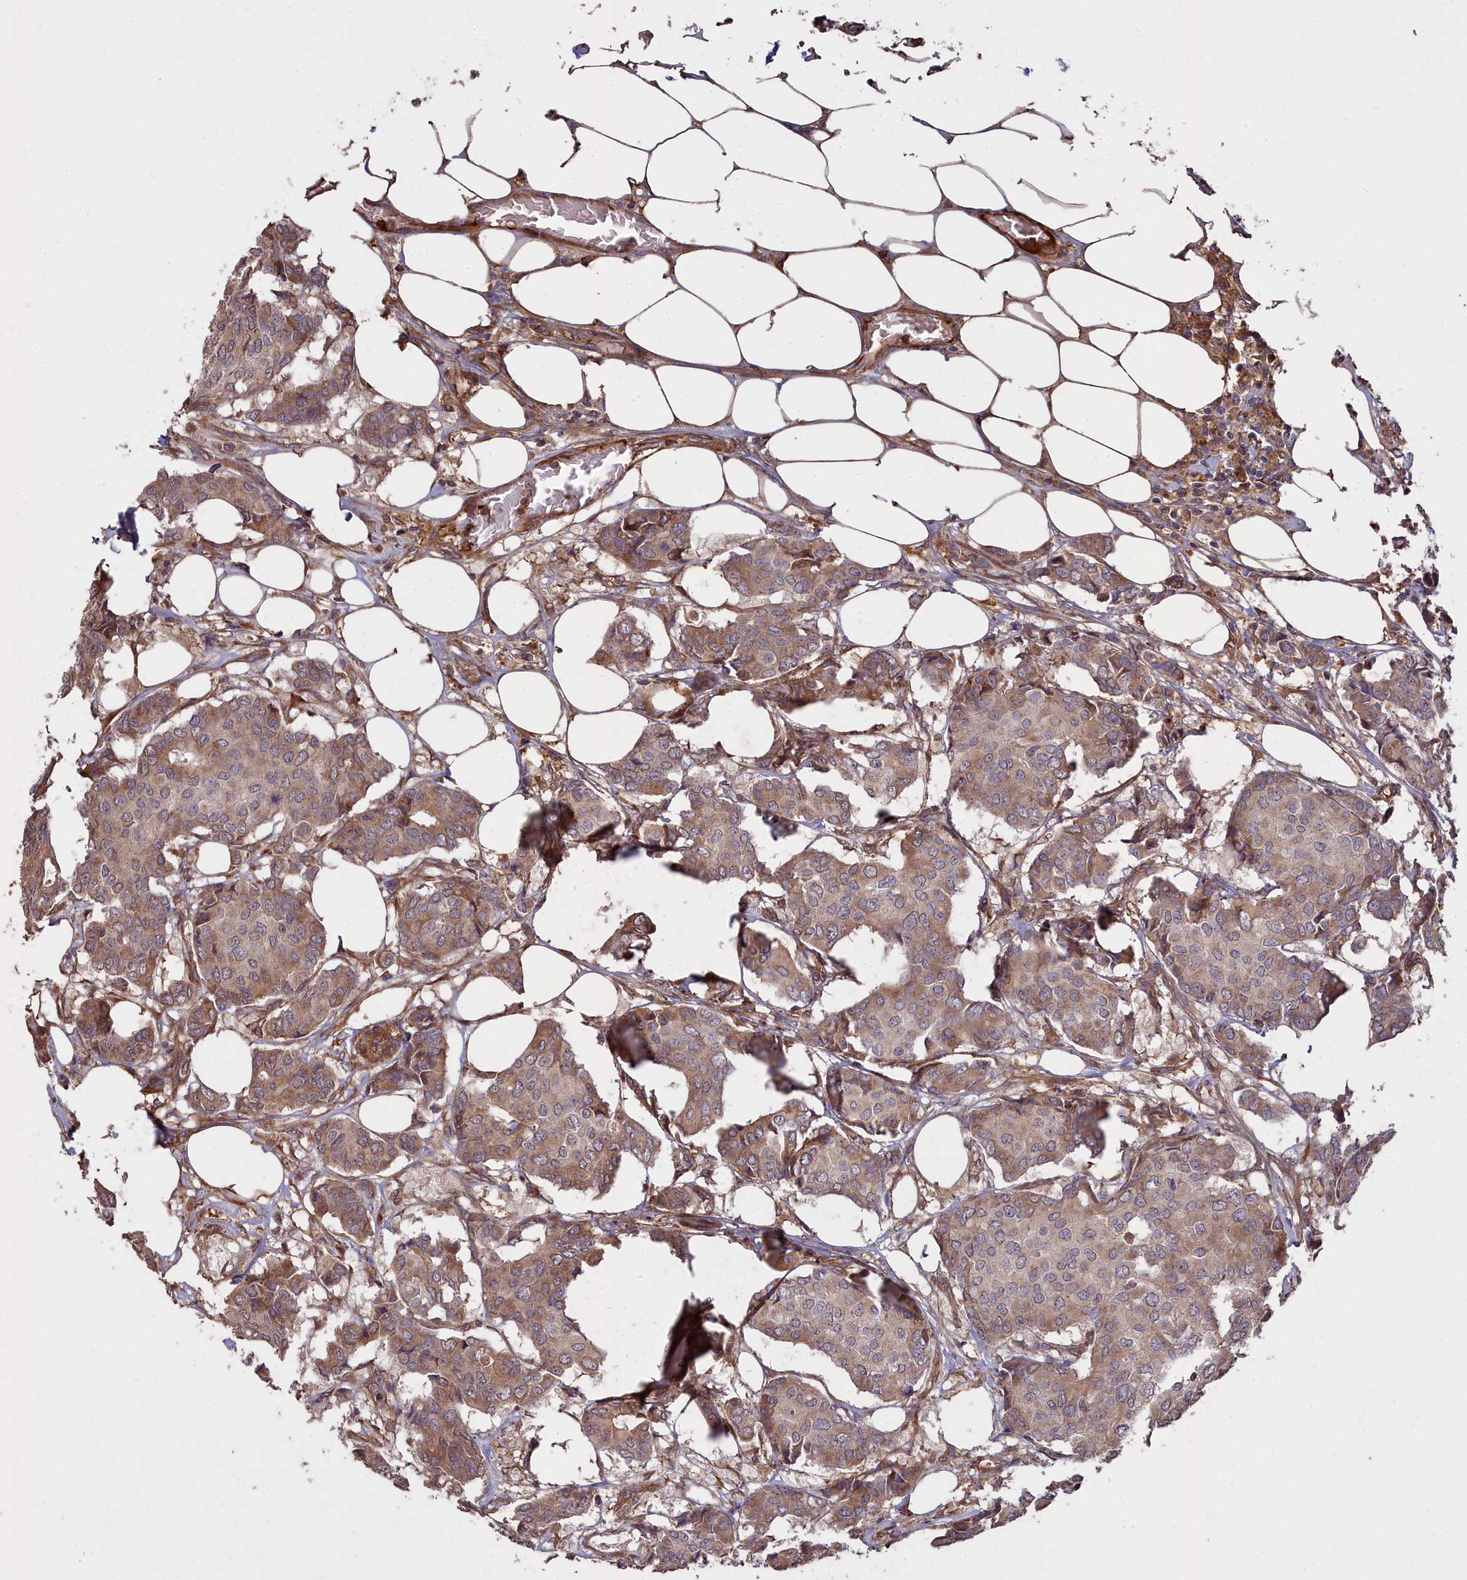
{"staining": {"intensity": "moderate", "quantity": "25%-75%", "location": "cytoplasmic/membranous"}, "tissue": "breast cancer", "cell_type": "Tumor cells", "image_type": "cancer", "snomed": [{"axis": "morphology", "description": "Duct carcinoma"}, {"axis": "topography", "description": "Breast"}], "caption": "Moderate cytoplasmic/membranous staining is seen in about 25%-75% of tumor cells in breast invasive ductal carcinoma. The protein of interest is shown in brown color, while the nuclei are stained blue.", "gene": "ATP6V0A2", "patient": {"sex": "female", "age": 75}}